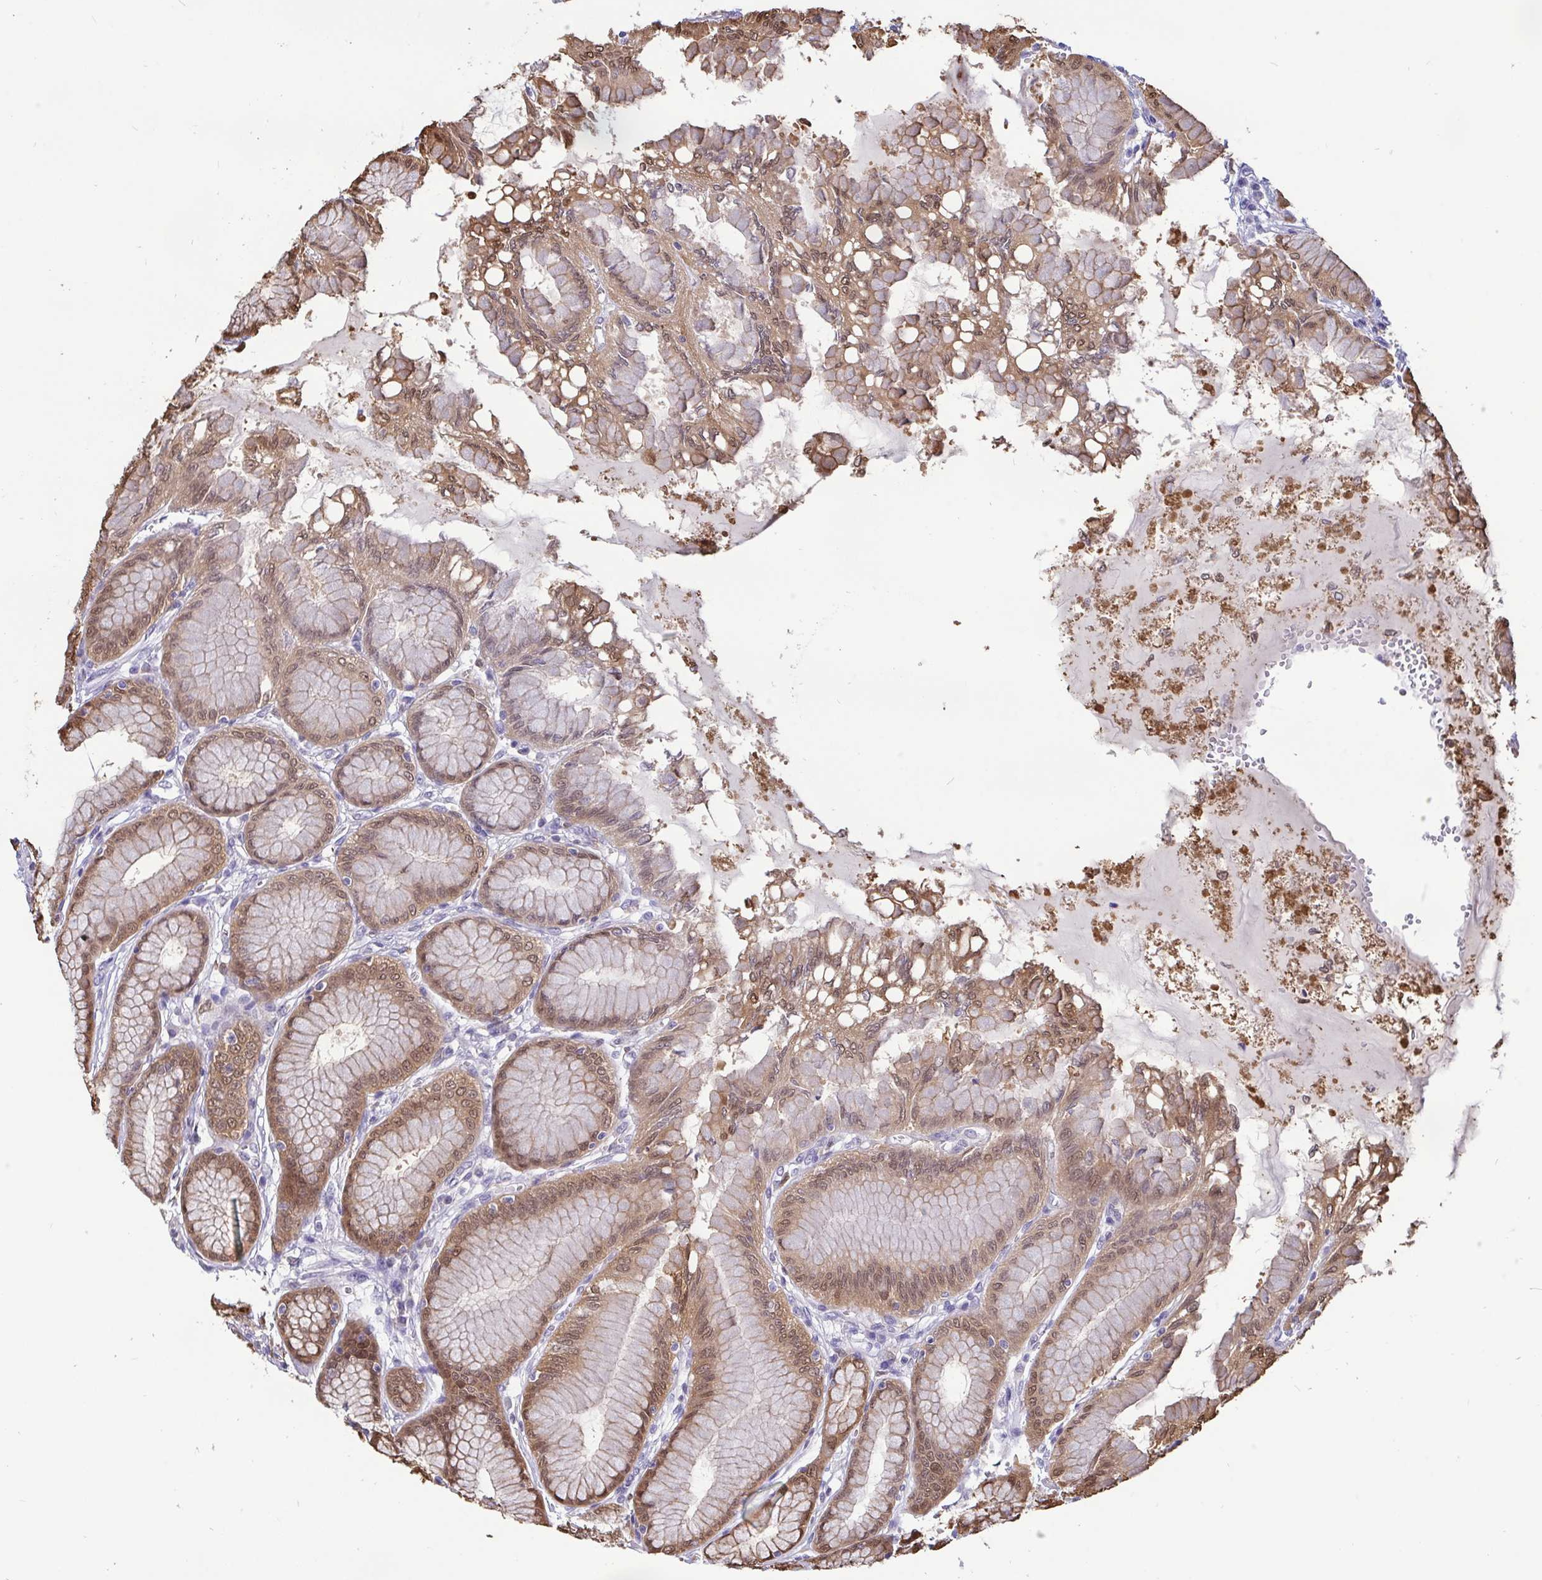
{"staining": {"intensity": "moderate", "quantity": "25%-75%", "location": "cytoplasmic/membranous,nuclear"}, "tissue": "stomach", "cell_type": "Glandular cells", "image_type": "normal", "snomed": [{"axis": "morphology", "description": "Normal tissue, NOS"}, {"axis": "topography", "description": "Stomach"}, {"axis": "topography", "description": "Stomach, lower"}], "caption": "Approximately 25%-75% of glandular cells in normal human stomach demonstrate moderate cytoplasmic/membranous,nuclear protein staining as visualized by brown immunohistochemical staining.", "gene": "IDH1", "patient": {"sex": "male", "age": 76}}